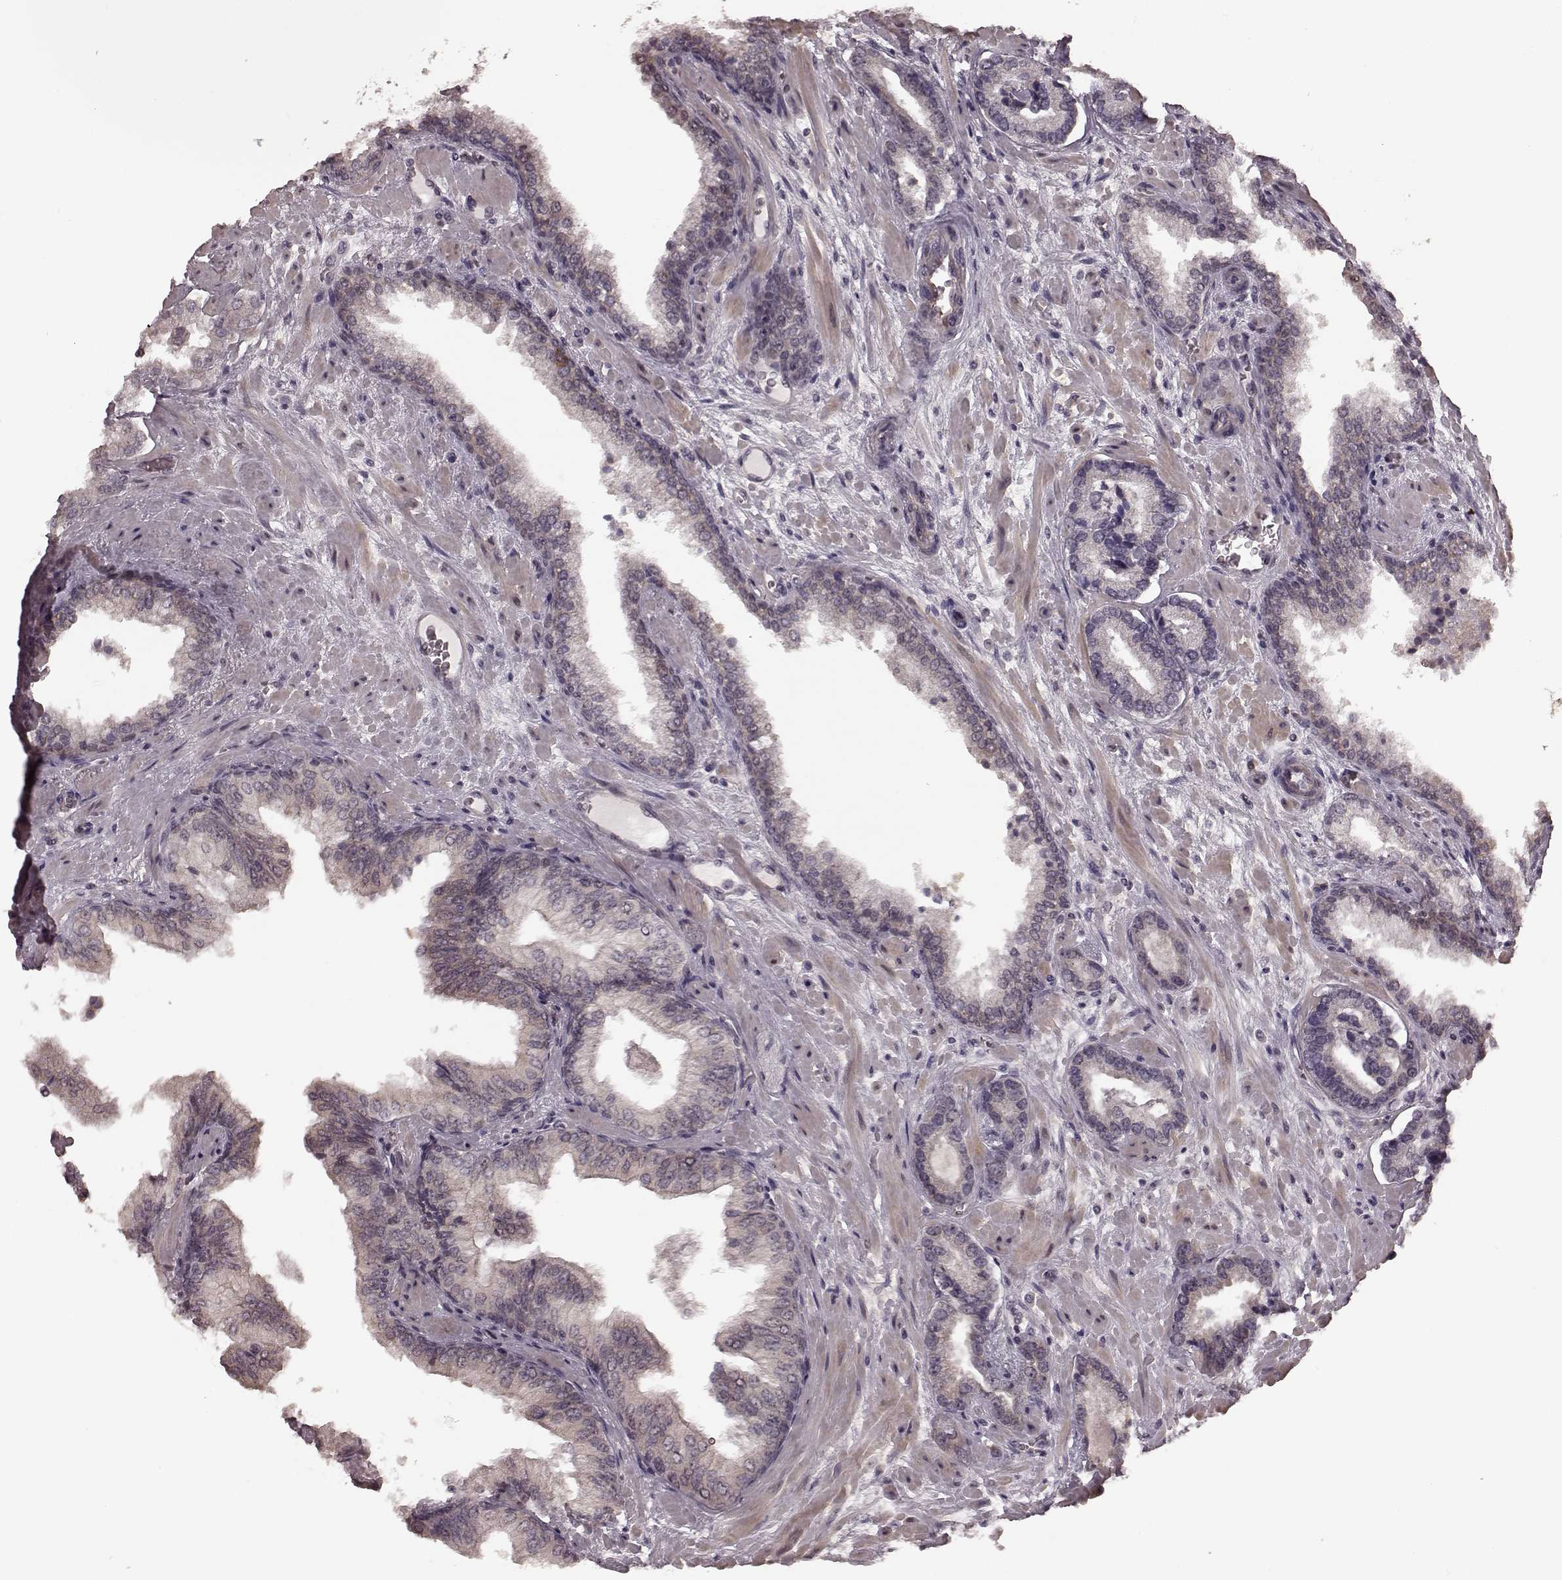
{"staining": {"intensity": "negative", "quantity": "none", "location": "none"}, "tissue": "prostate cancer", "cell_type": "Tumor cells", "image_type": "cancer", "snomed": [{"axis": "morphology", "description": "Adenocarcinoma, Low grade"}, {"axis": "topography", "description": "Prostate"}], "caption": "An image of human prostate adenocarcinoma (low-grade) is negative for staining in tumor cells.", "gene": "PLCB4", "patient": {"sex": "male", "age": 61}}